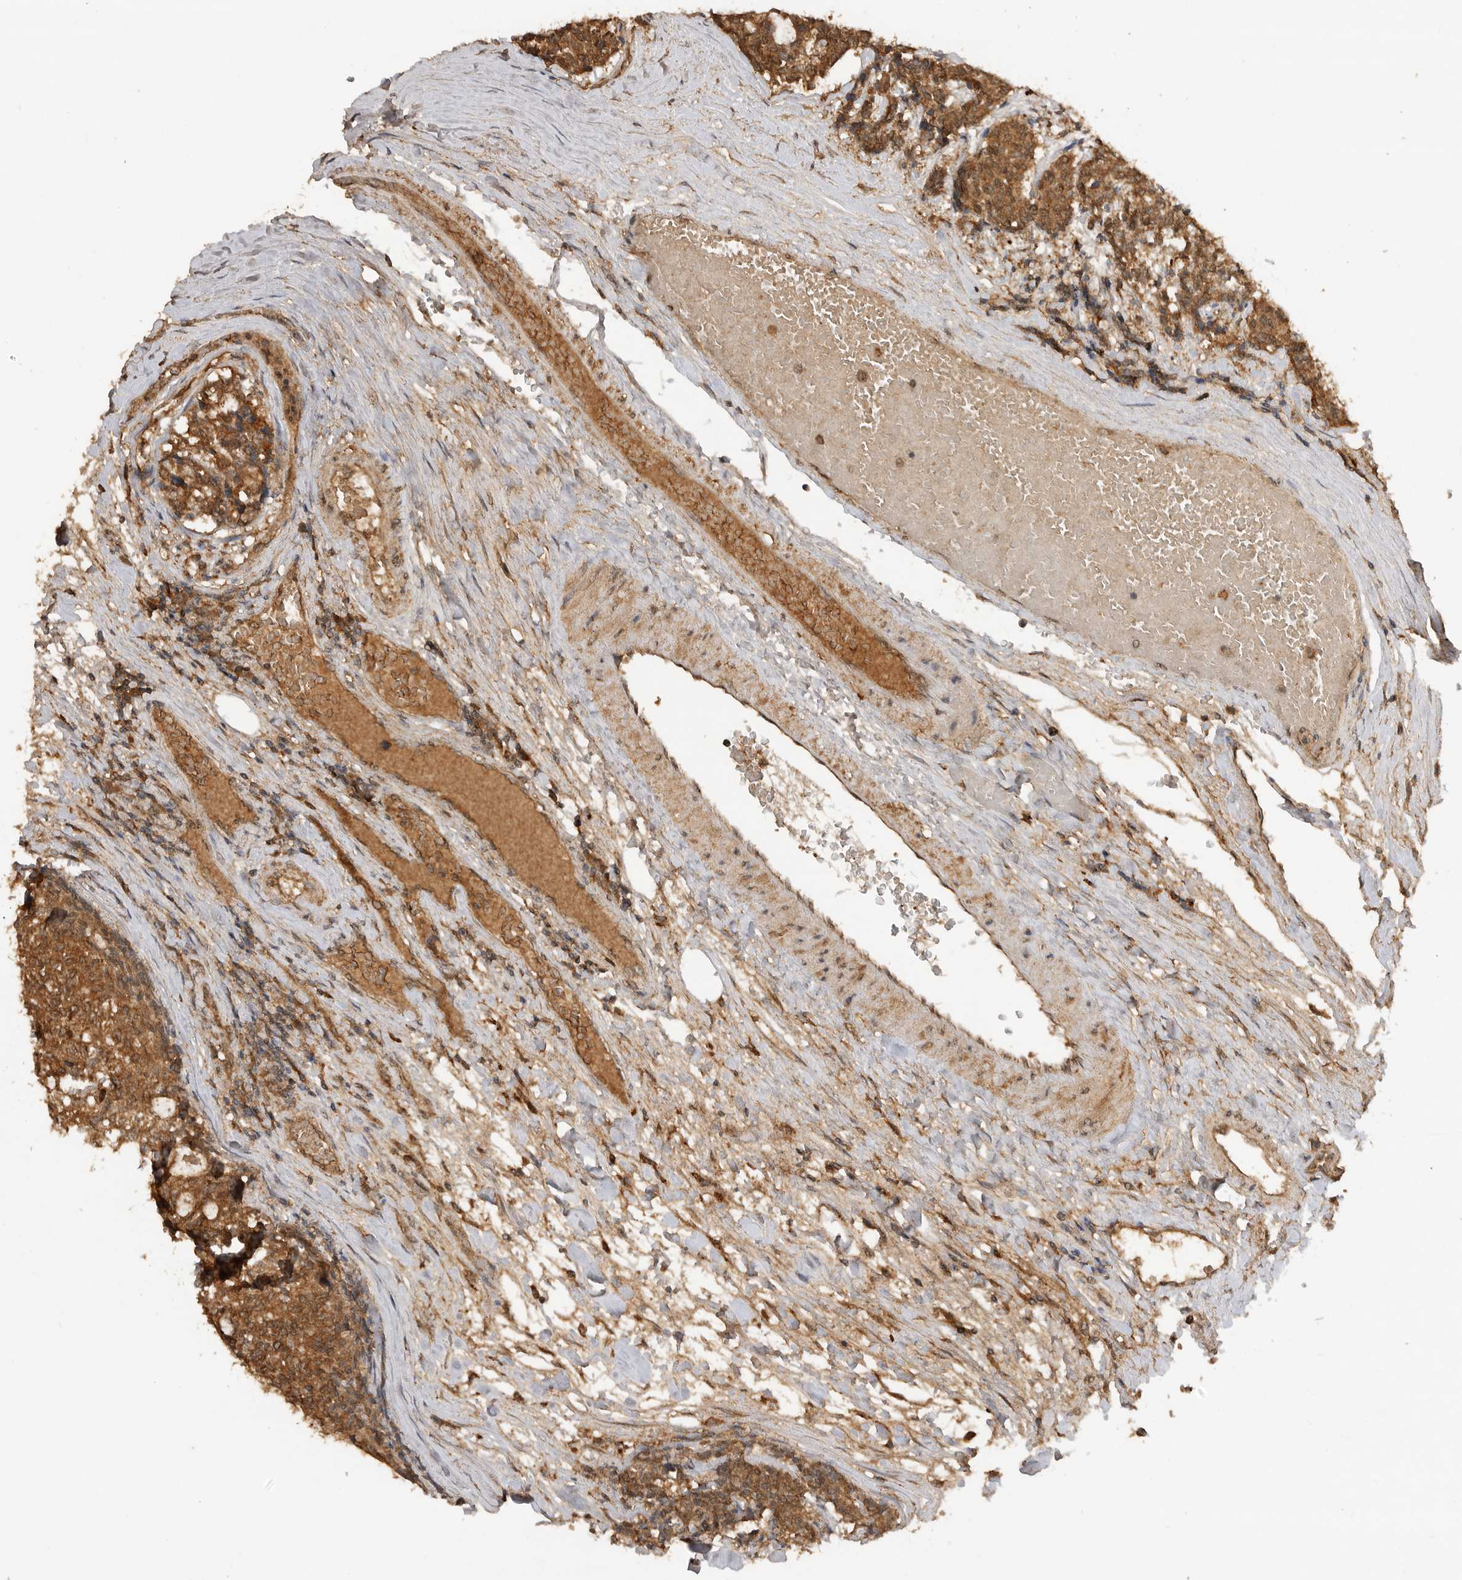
{"staining": {"intensity": "moderate", "quantity": ">75%", "location": "cytoplasmic/membranous"}, "tissue": "carcinoid", "cell_type": "Tumor cells", "image_type": "cancer", "snomed": [{"axis": "morphology", "description": "Carcinoid, malignant, NOS"}, {"axis": "topography", "description": "Pancreas"}], "caption": "DAB immunohistochemical staining of malignant carcinoid demonstrates moderate cytoplasmic/membranous protein positivity in about >75% of tumor cells.", "gene": "ICOSLG", "patient": {"sex": "female", "age": 54}}